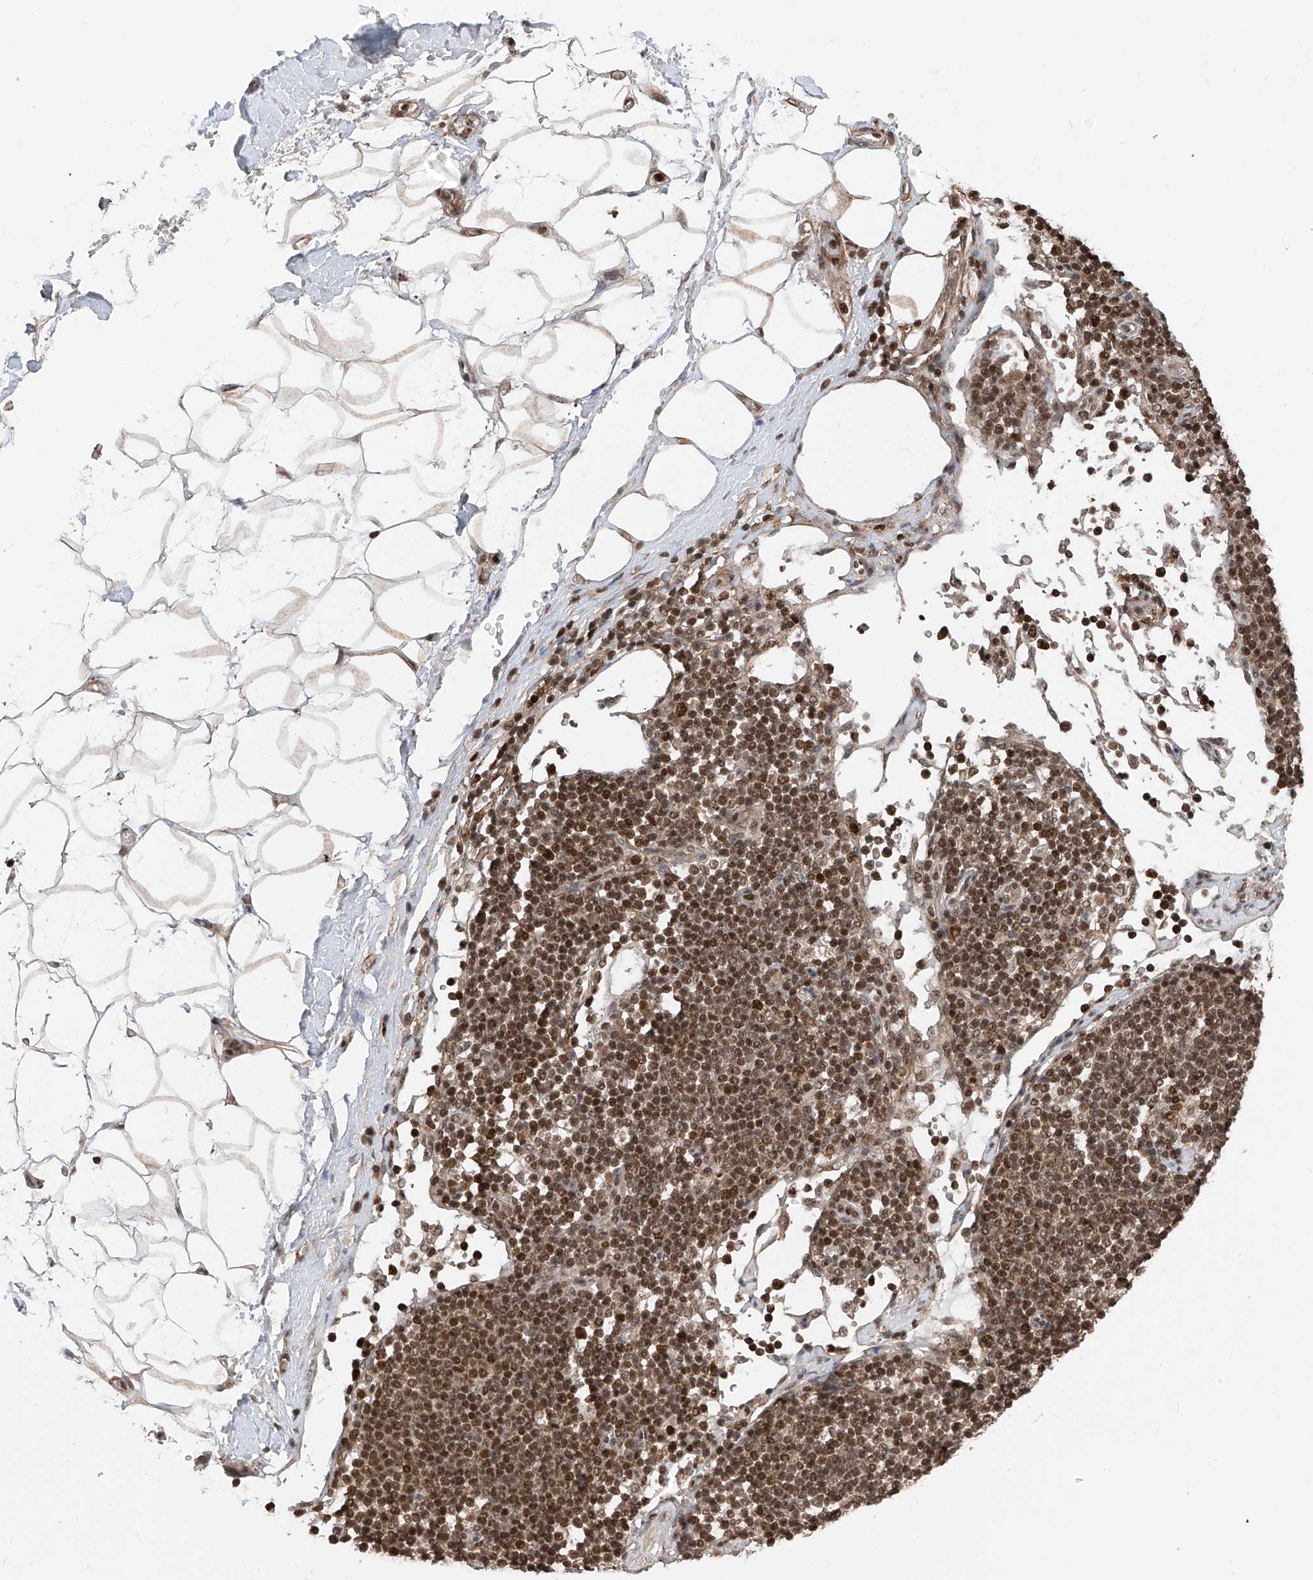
{"staining": {"intensity": "weak", "quantity": ">75%", "location": "cytoplasmic/membranous"}, "tissue": "adipose tissue", "cell_type": "Adipocytes", "image_type": "normal", "snomed": [{"axis": "morphology", "description": "Normal tissue, NOS"}, {"axis": "morphology", "description": "Adenocarcinoma, NOS"}, {"axis": "topography", "description": "Pancreas"}, {"axis": "topography", "description": "Peripheral nerve tissue"}], "caption": "The micrograph displays immunohistochemical staining of normal adipose tissue. There is weak cytoplasmic/membranous staining is seen in approximately >75% of adipocytes.", "gene": "DNAJC9", "patient": {"sex": "male", "age": 59}}